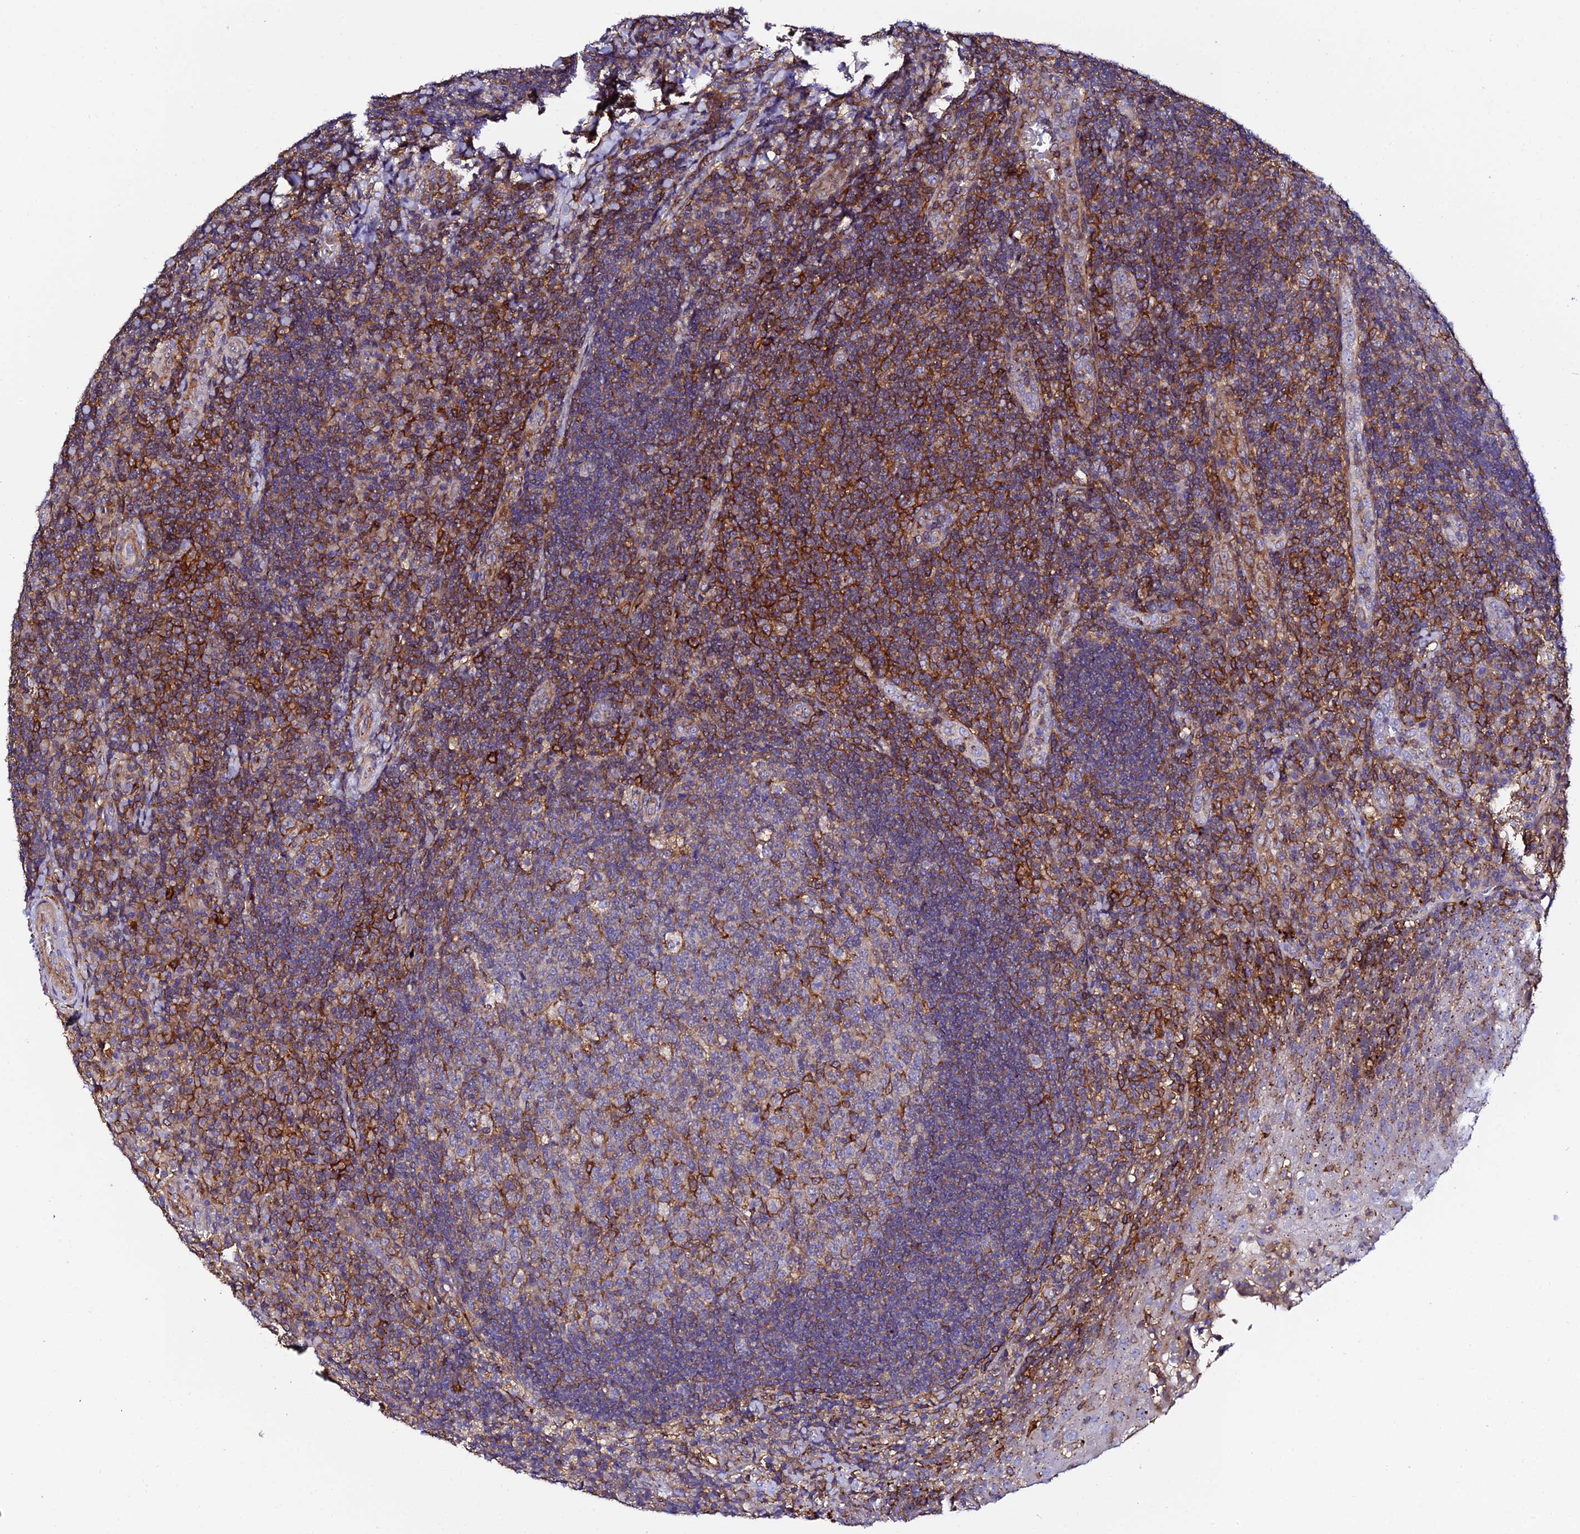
{"staining": {"intensity": "strong", "quantity": "<25%", "location": "cytoplasmic/membranous"}, "tissue": "tonsil", "cell_type": "Germinal center cells", "image_type": "normal", "snomed": [{"axis": "morphology", "description": "Normal tissue, NOS"}, {"axis": "topography", "description": "Tonsil"}], "caption": "Immunohistochemical staining of normal human tonsil displays <25% levels of strong cytoplasmic/membranous protein staining in approximately <25% of germinal center cells. Immunohistochemistry stains the protein in brown and the nuclei are stained blue.", "gene": "TRPV2", "patient": {"sex": "male", "age": 17}}